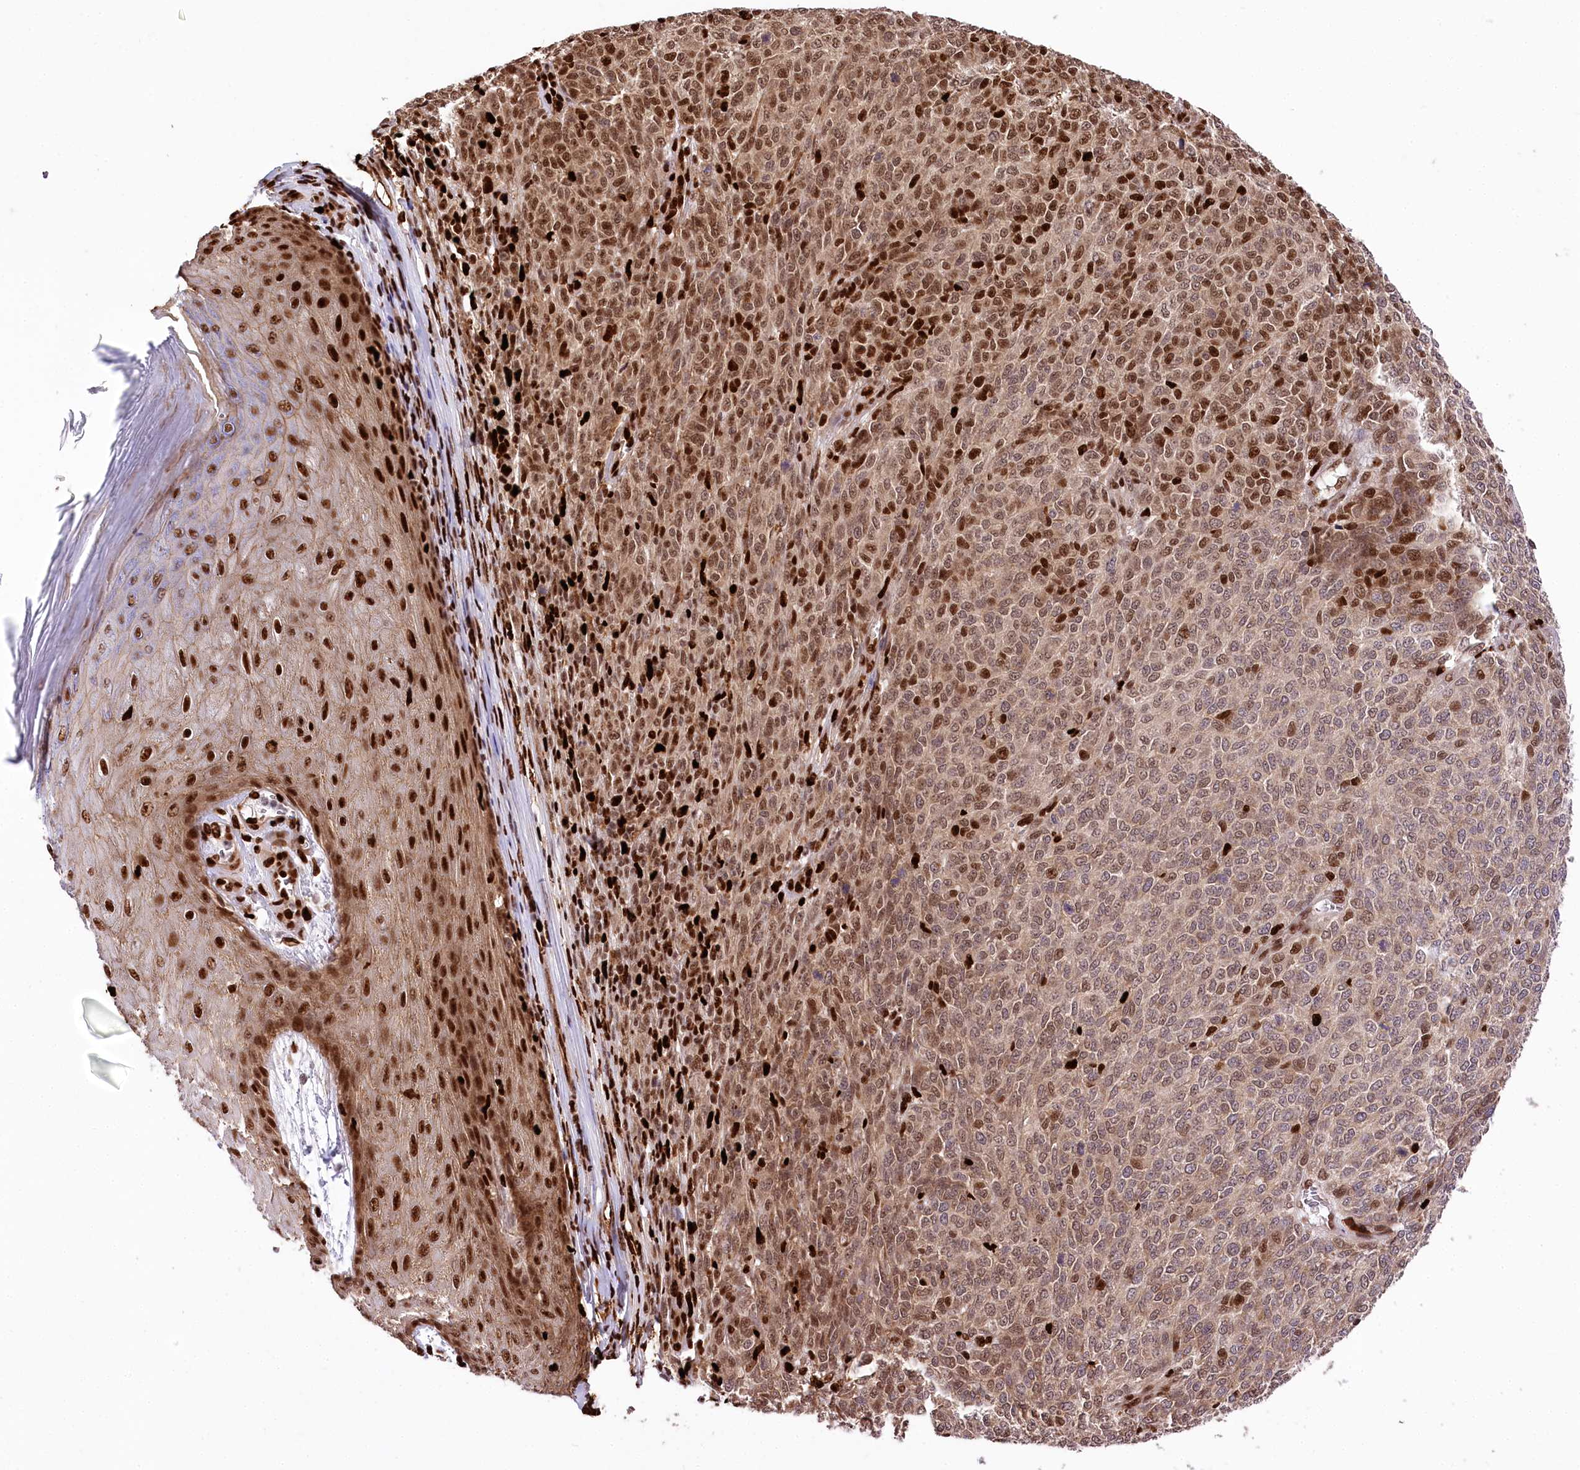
{"staining": {"intensity": "strong", "quantity": ">75%", "location": "cytoplasmic/membranous,nuclear"}, "tissue": "melanoma", "cell_type": "Tumor cells", "image_type": "cancer", "snomed": [{"axis": "morphology", "description": "Malignant melanoma, NOS"}, {"axis": "topography", "description": "Skin"}], "caption": "A brown stain labels strong cytoplasmic/membranous and nuclear staining of a protein in human malignant melanoma tumor cells.", "gene": "FIGN", "patient": {"sex": "male", "age": 49}}